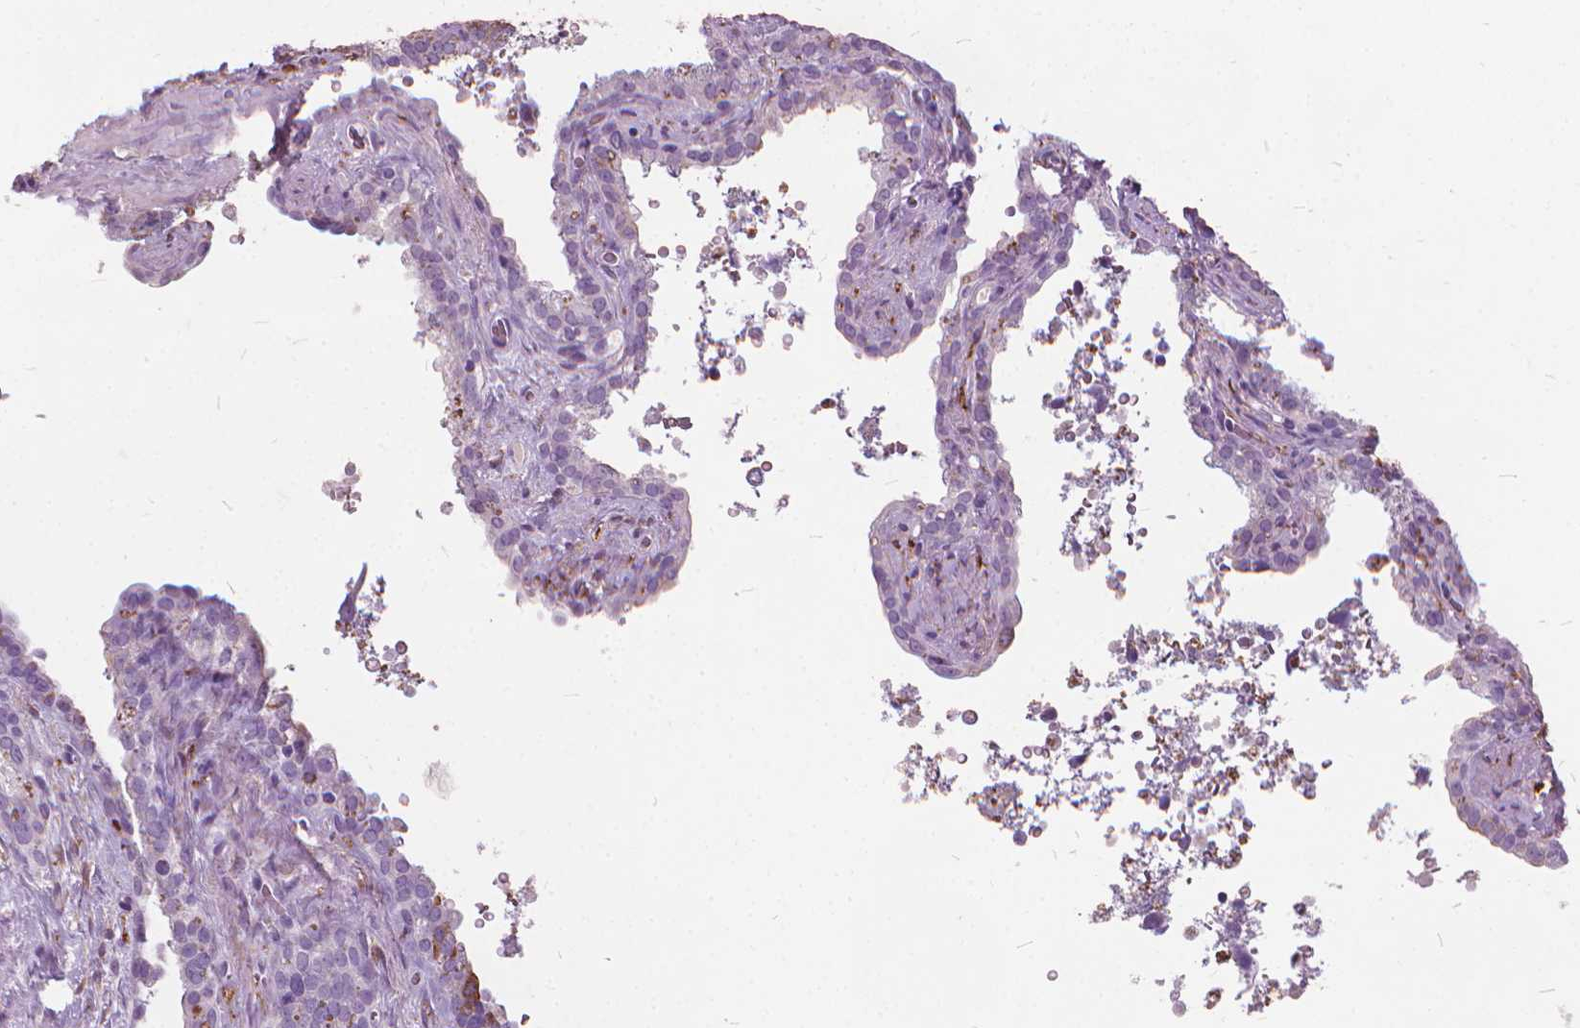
{"staining": {"intensity": "negative", "quantity": "none", "location": "none"}, "tissue": "seminal vesicle", "cell_type": "Glandular cells", "image_type": "normal", "snomed": [{"axis": "morphology", "description": "Normal tissue, NOS"}, {"axis": "topography", "description": "Prostate"}, {"axis": "topography", "description": "Seminal veicle"}], "caption": "Protein analysis of normal seminal vesicle demonstrates no significant staining in glandular cells.", "gene": "DNM1", "patient": {"sex": "male", "age": 71}}